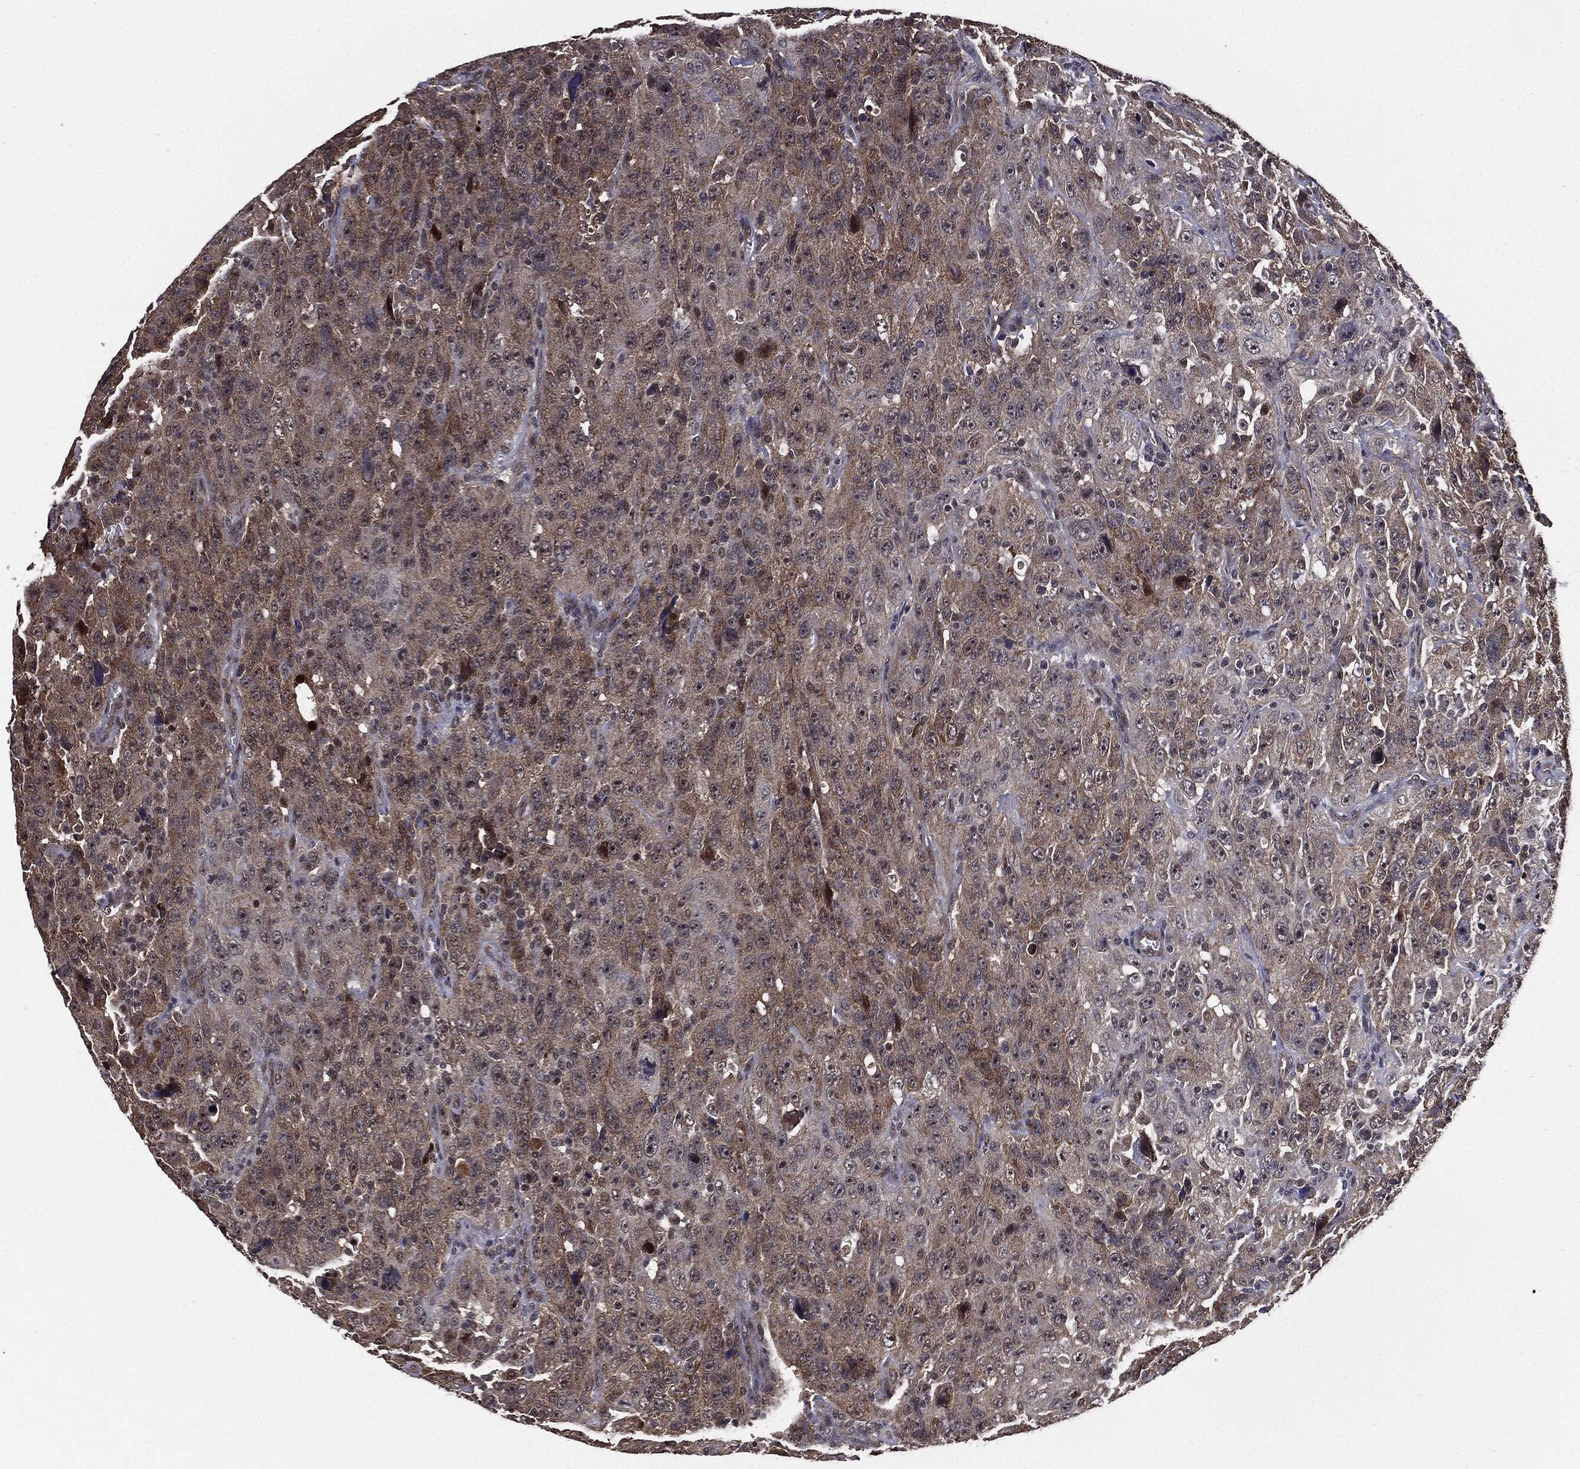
{"staining": {"intensity": "negative", "quantity": "none", "location": "none"}, "tissue": "urothelial cancer", "cell_type": "Tumor cells", "image_type": "cancer", "snomed": [{"axis": "morphology", "description": "Urothelial carcinoma, NOS"}, {"axis": "morphology", "description": "Urothelial carcinoma, High grade"}, {"axis": "topography", "description": "Urinary bladder"}], "caption": "Tumor cells are negative for brown protein staining in urothelial cancer.", "gene": "PTPA", "patient": {"sex": "female", "age": 73}}